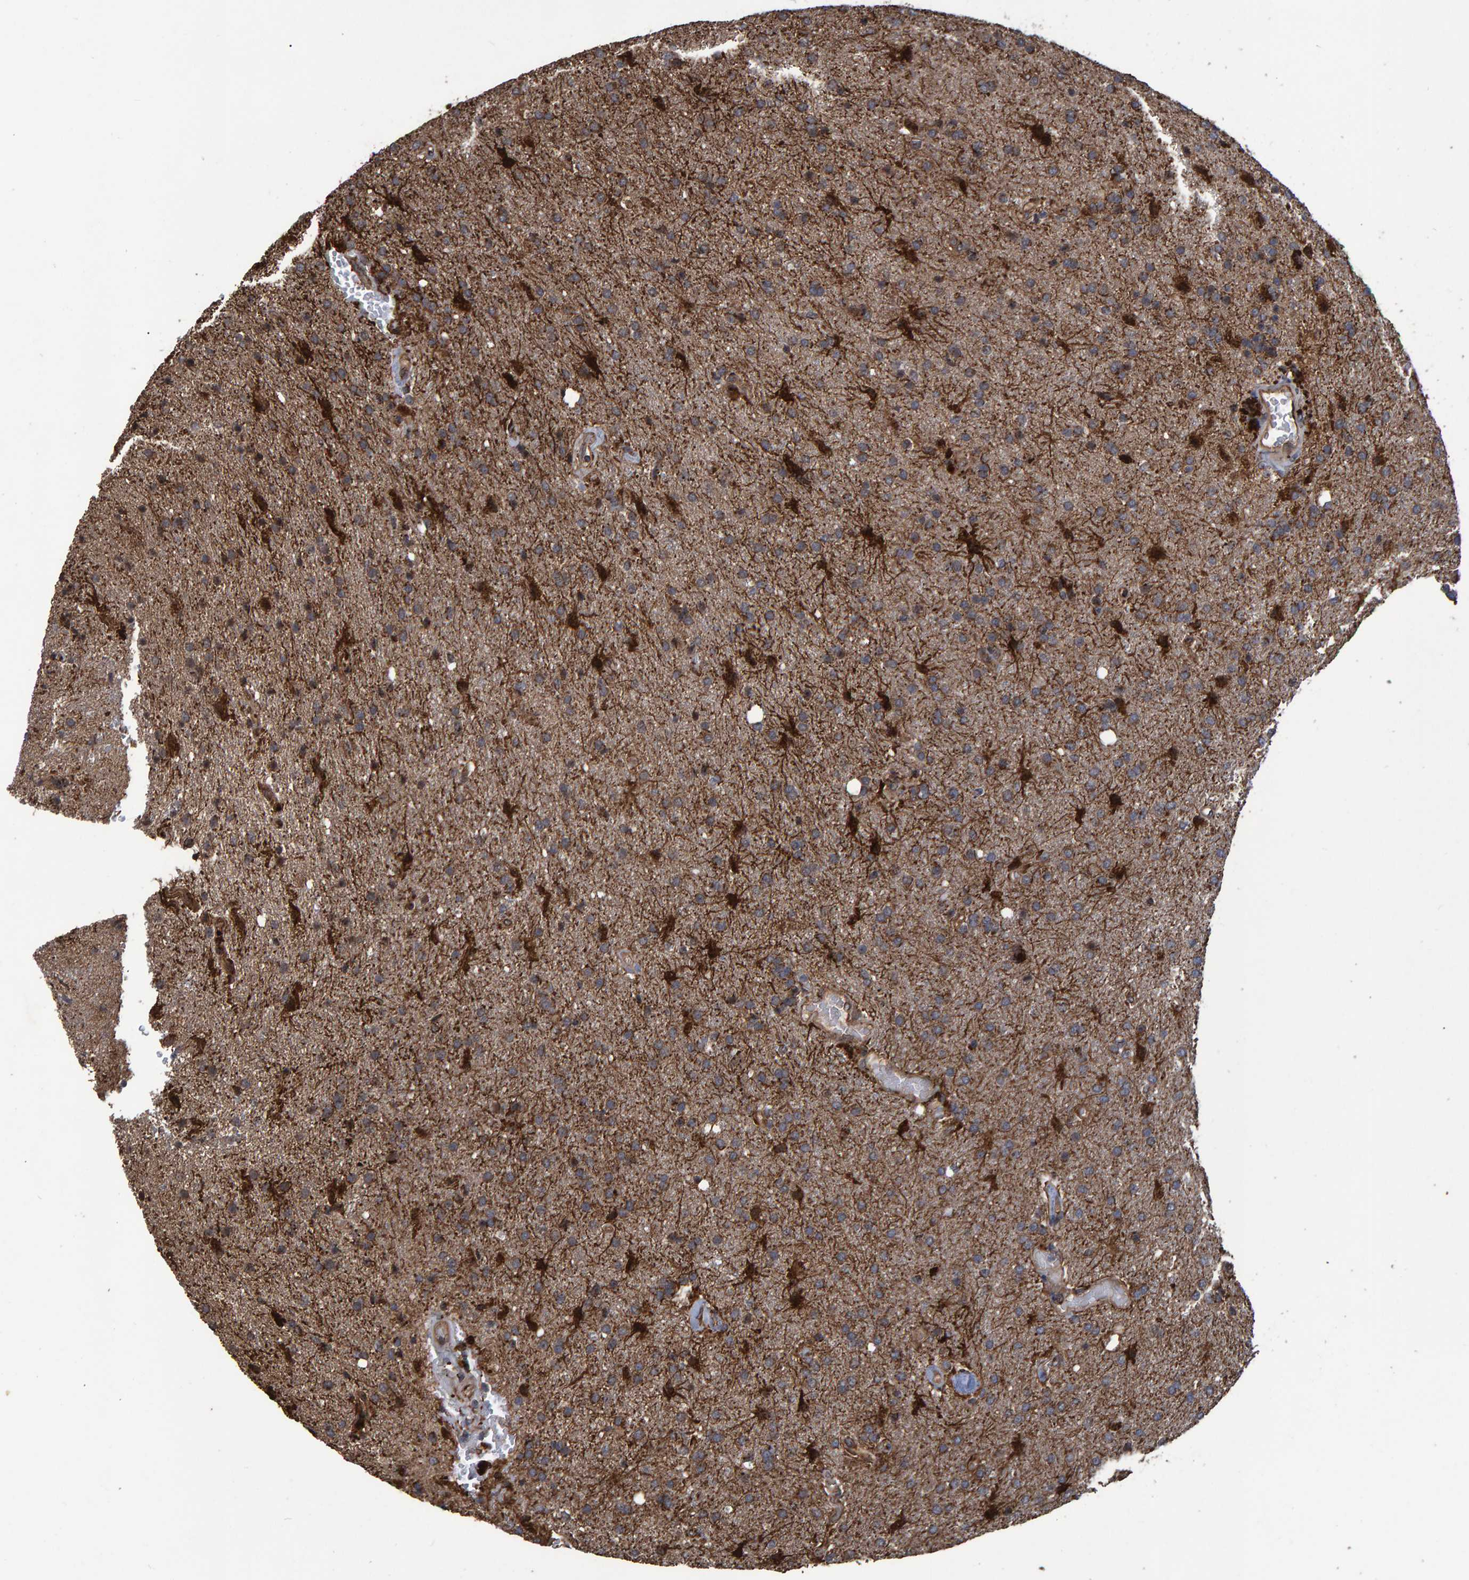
{"staining": {"intensity": "moderate", "quantity": ">75%", "location": "cytoplasmic/membranous"}, "tissue": "glioma", "cell_type": "Tumor cells", "image_type": "cancer", "snomed": [{"axis": "morphology", "description": "Glioma, malignant, High grade"}, {"axis": "topography", "description": "Brain"}], "caption": "Immunohistochemistry (IHC) (DAB (3,3'-diaminobenzidine)) staining of human glioma exhibits moderate cytoplasmic/membranous protein expression in about >75% of tumor cells.", "gene": "TRIM68", "patient": {"sex": "male", "age": 72}}